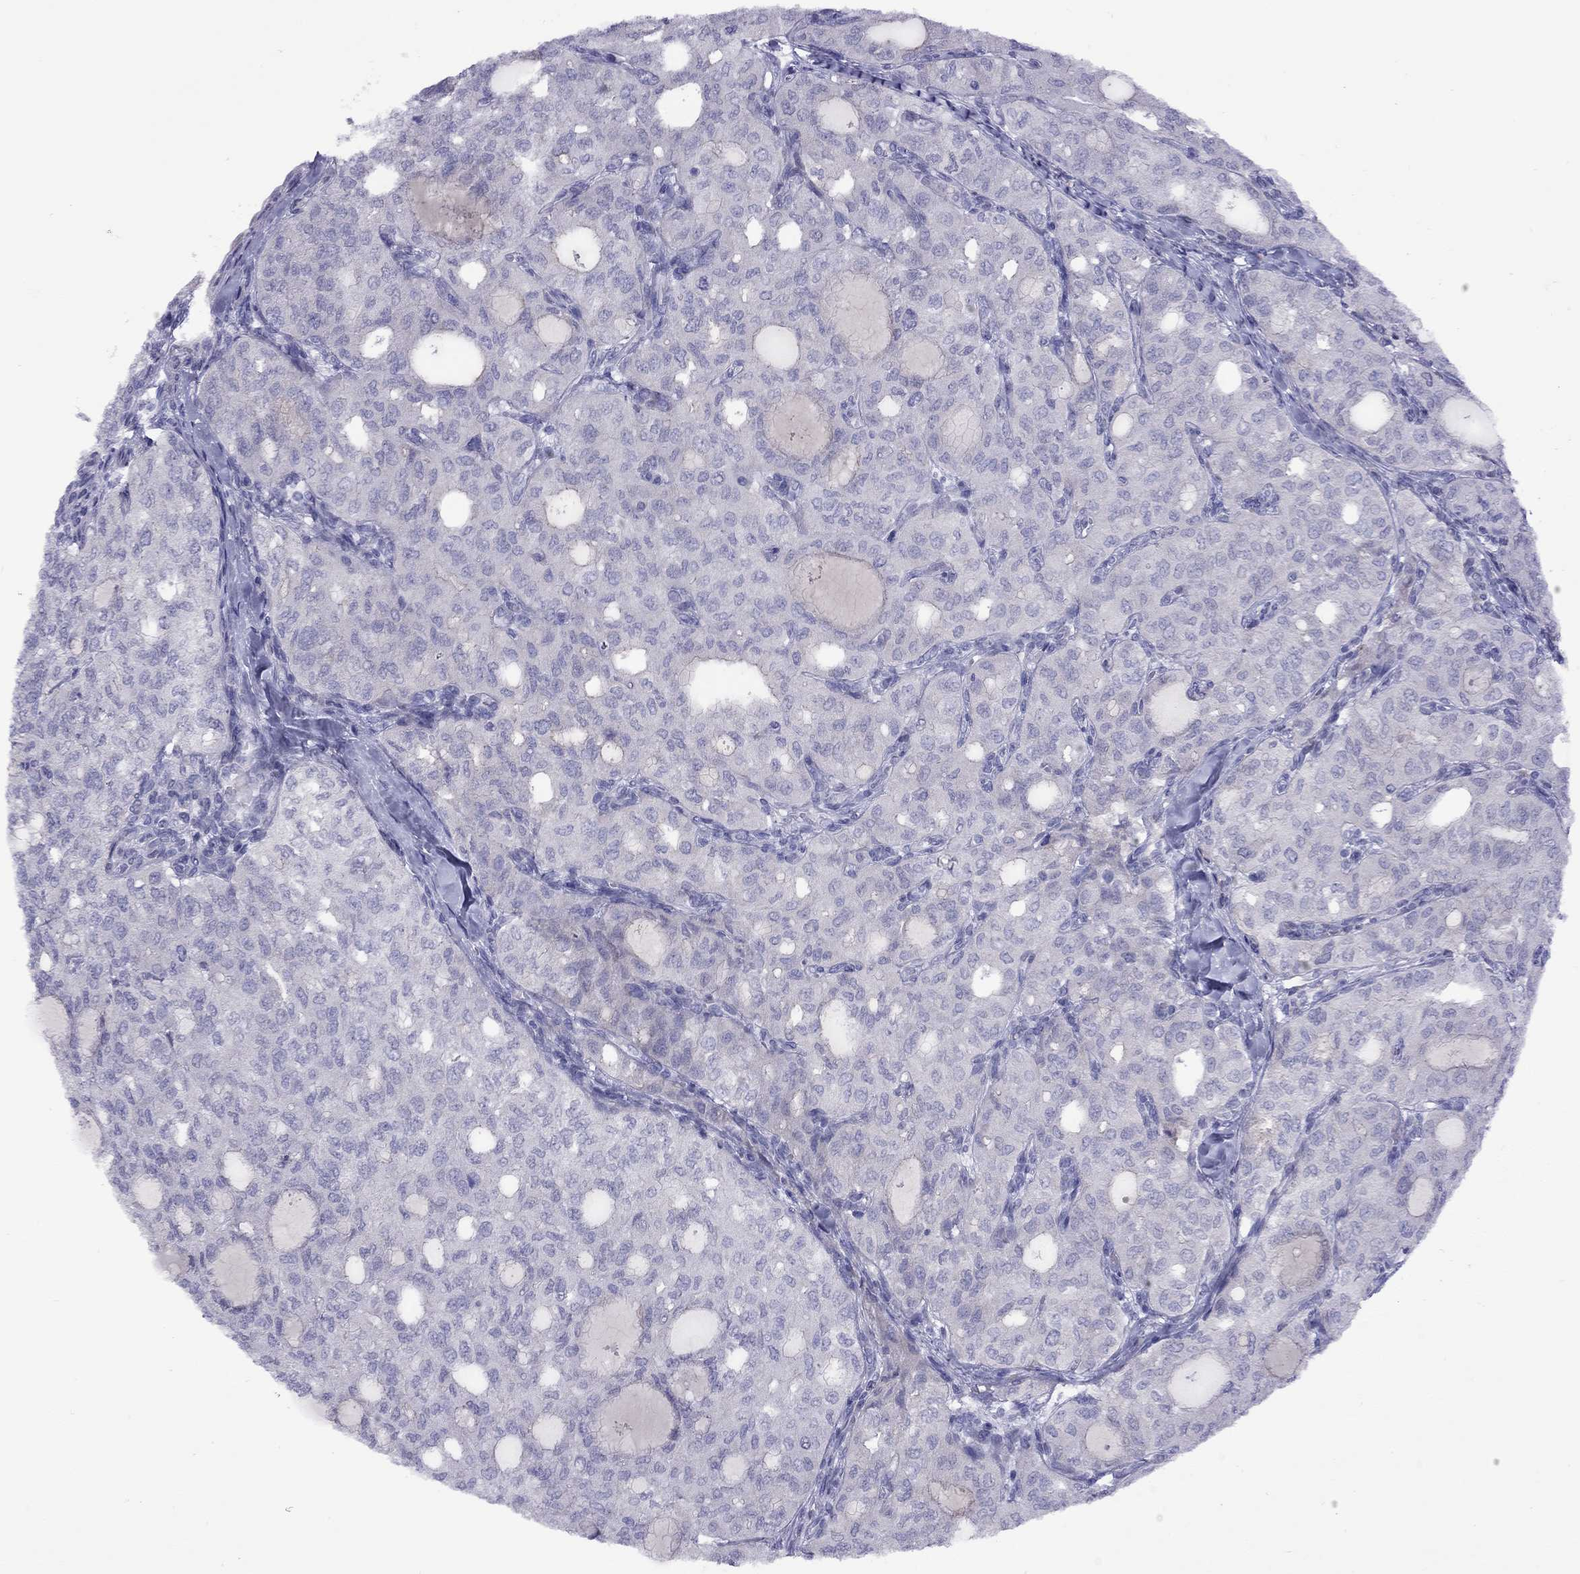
{"staining": {"intensity": "negative", "quantity": "none", "location": "none"}, "tissue": "thyroid cancer", "cell_type": "Tumor cells", "image_type": "cancer", "snomed": [{"axis": "morphology", "description": "Follicular adenoma carcinoma, NOS"}, {"axis": "topography", "description": "Thyroid gland"}], "caption": "Immunohistochemistry photomicrograph of human thyroid follicular adenoma carcinoma stained for a protein (brown), which displays no expression in tumor cells.", "gene": "CPNE4", "patient": {"sex": "male", "age": 75}}